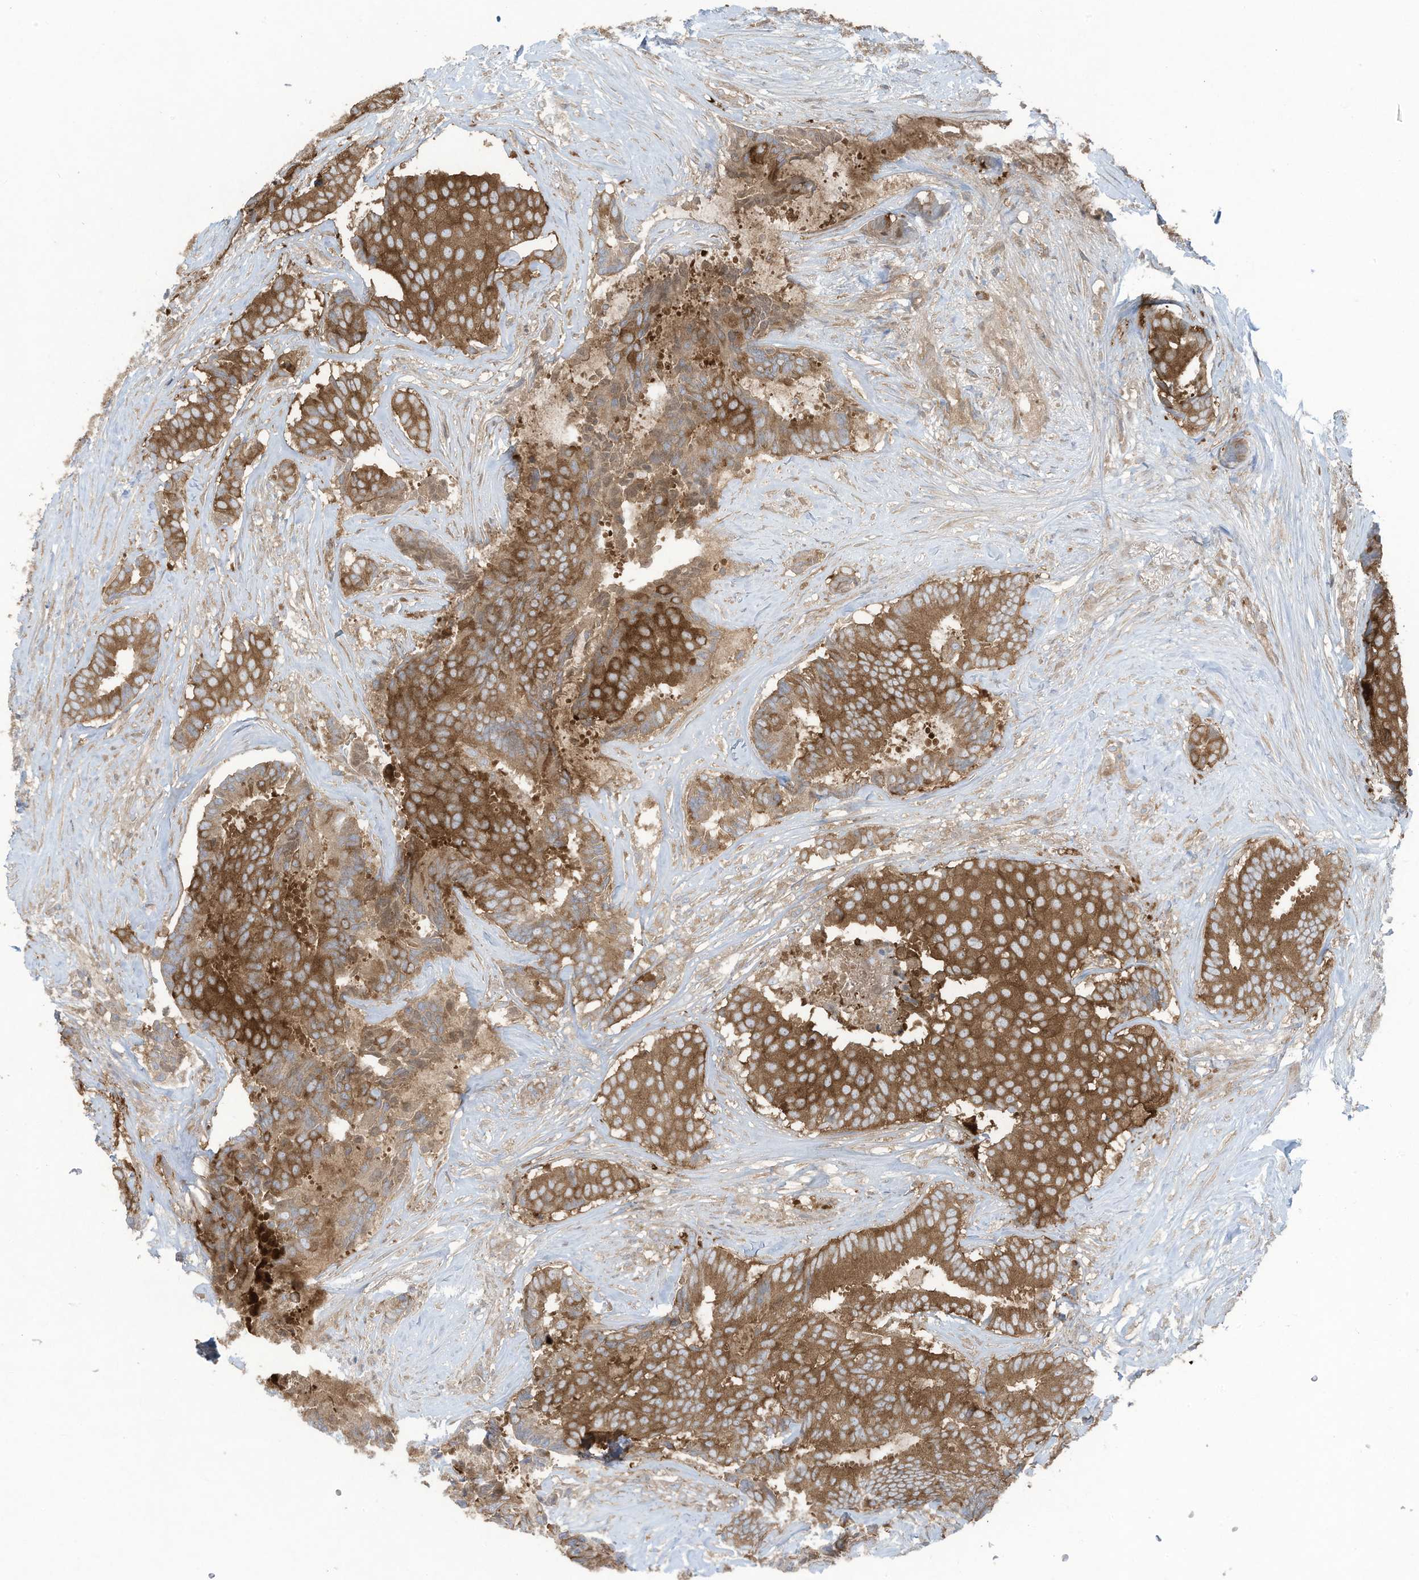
{"staining": {"intensity": "moderate", "quantity": ">75%", "location": "cytoplasmic/membranous"}, "tissue": "breast cancer", "cell_type": "Tumor cells", "image_type": "cancer", "snomed": [{"axis": "morphology", "description": "Duct carcinoma"}, {"axis": "topography", "description": "Breast"}], "caption": "A brown stain highlights moderate cytoplasmic/membranous expression of a protein in human invasive ductal carcinoma (breast) tumor cells.", "gene": "OLA1", "patient": {"sex": "female", "age": 75}}